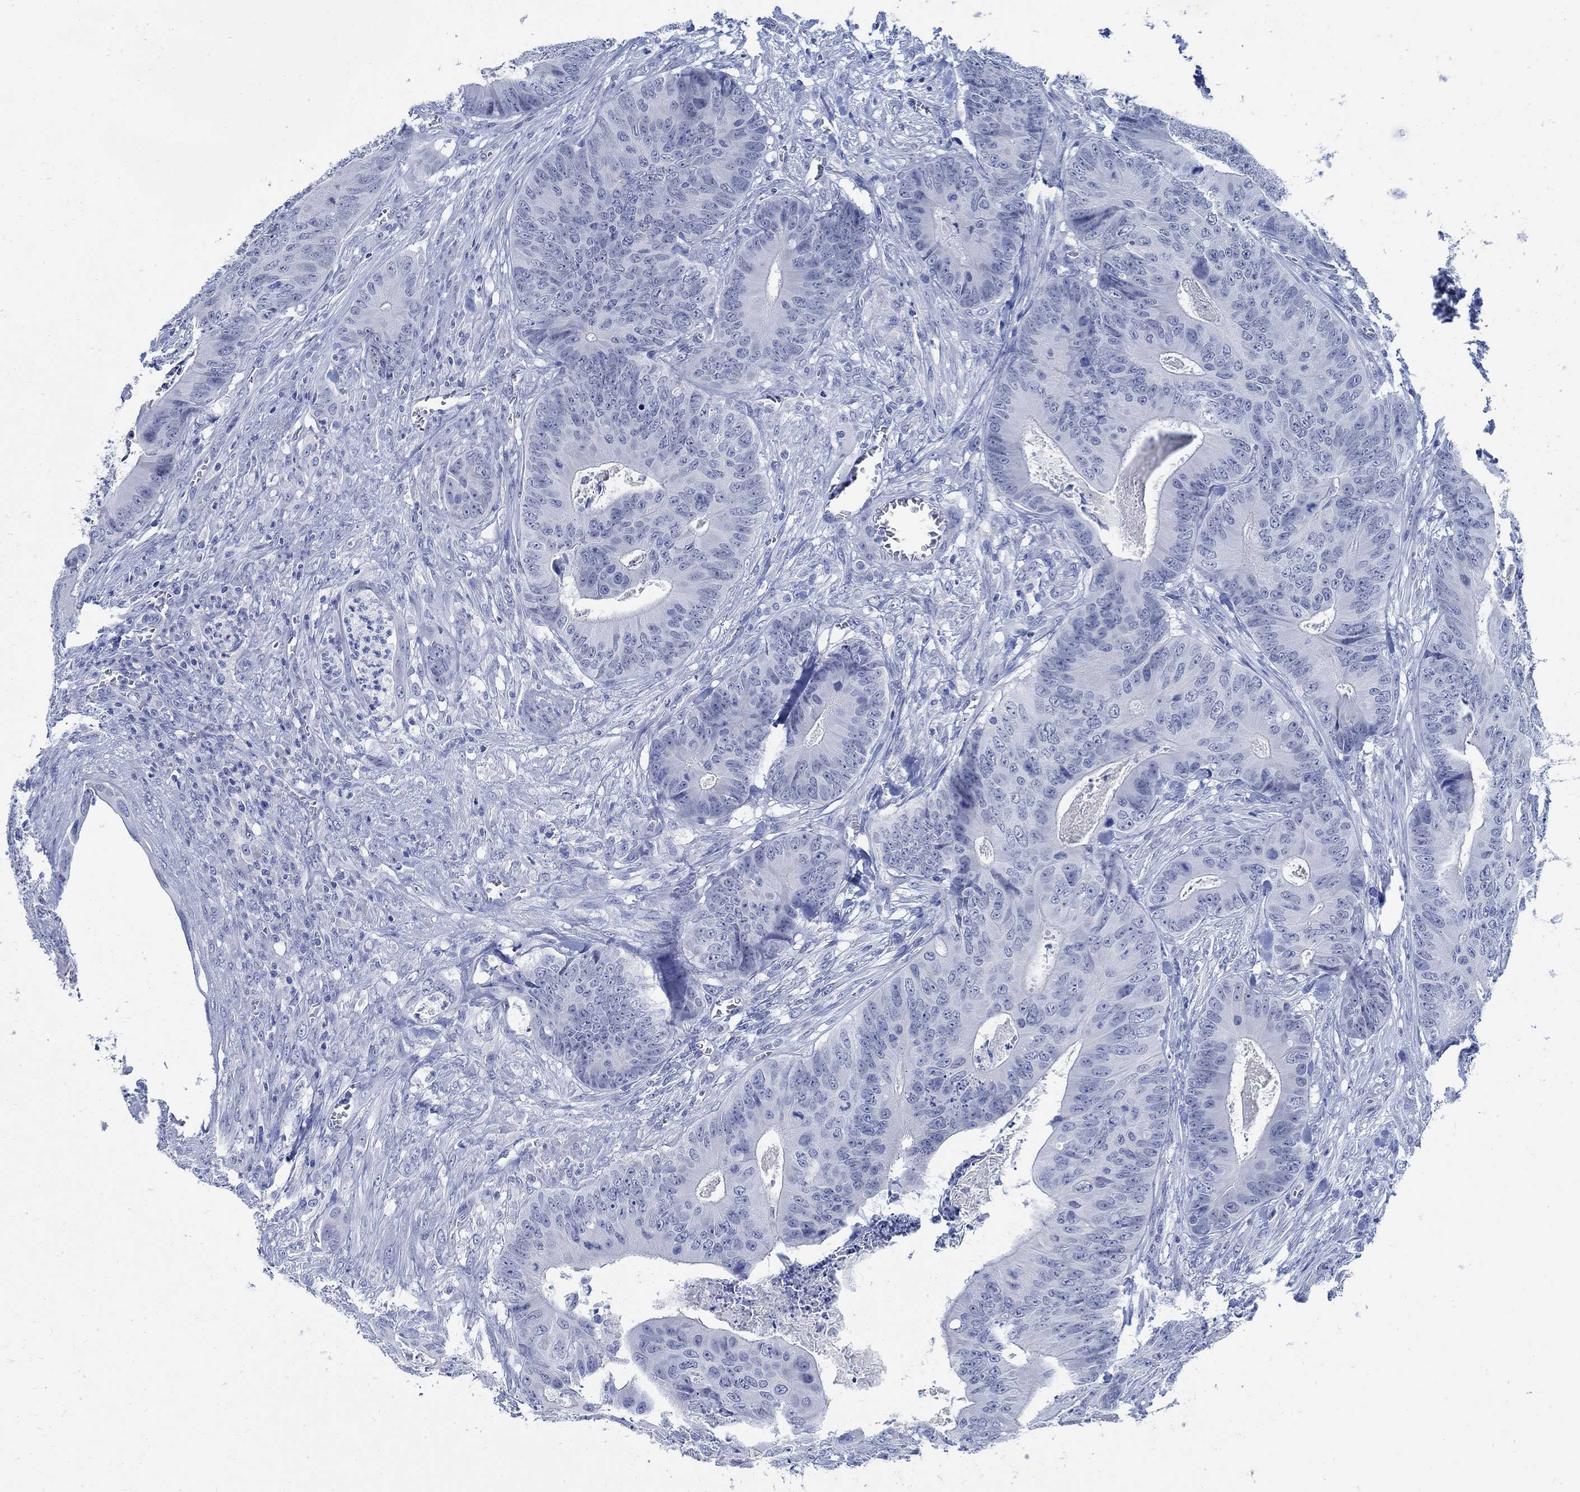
{"staining": {"intensity": "negative", "quantity": "none", "location": "none"}, "tissue": "colorectal cancer", "cell_type": "Tumor cells", "image_type": "cancer", "snomed": [{"axis": "morphology", "description": "Adenocarcinoma, NOS"}, {"axis": "topography", "description": "Colon"}], "caption": "An image of human adenocarcinoma (colorectal) is negative for staining in tumor cells.", "gene": "CAMK2N1", "patient": {"sex": "male", "age": 84}}